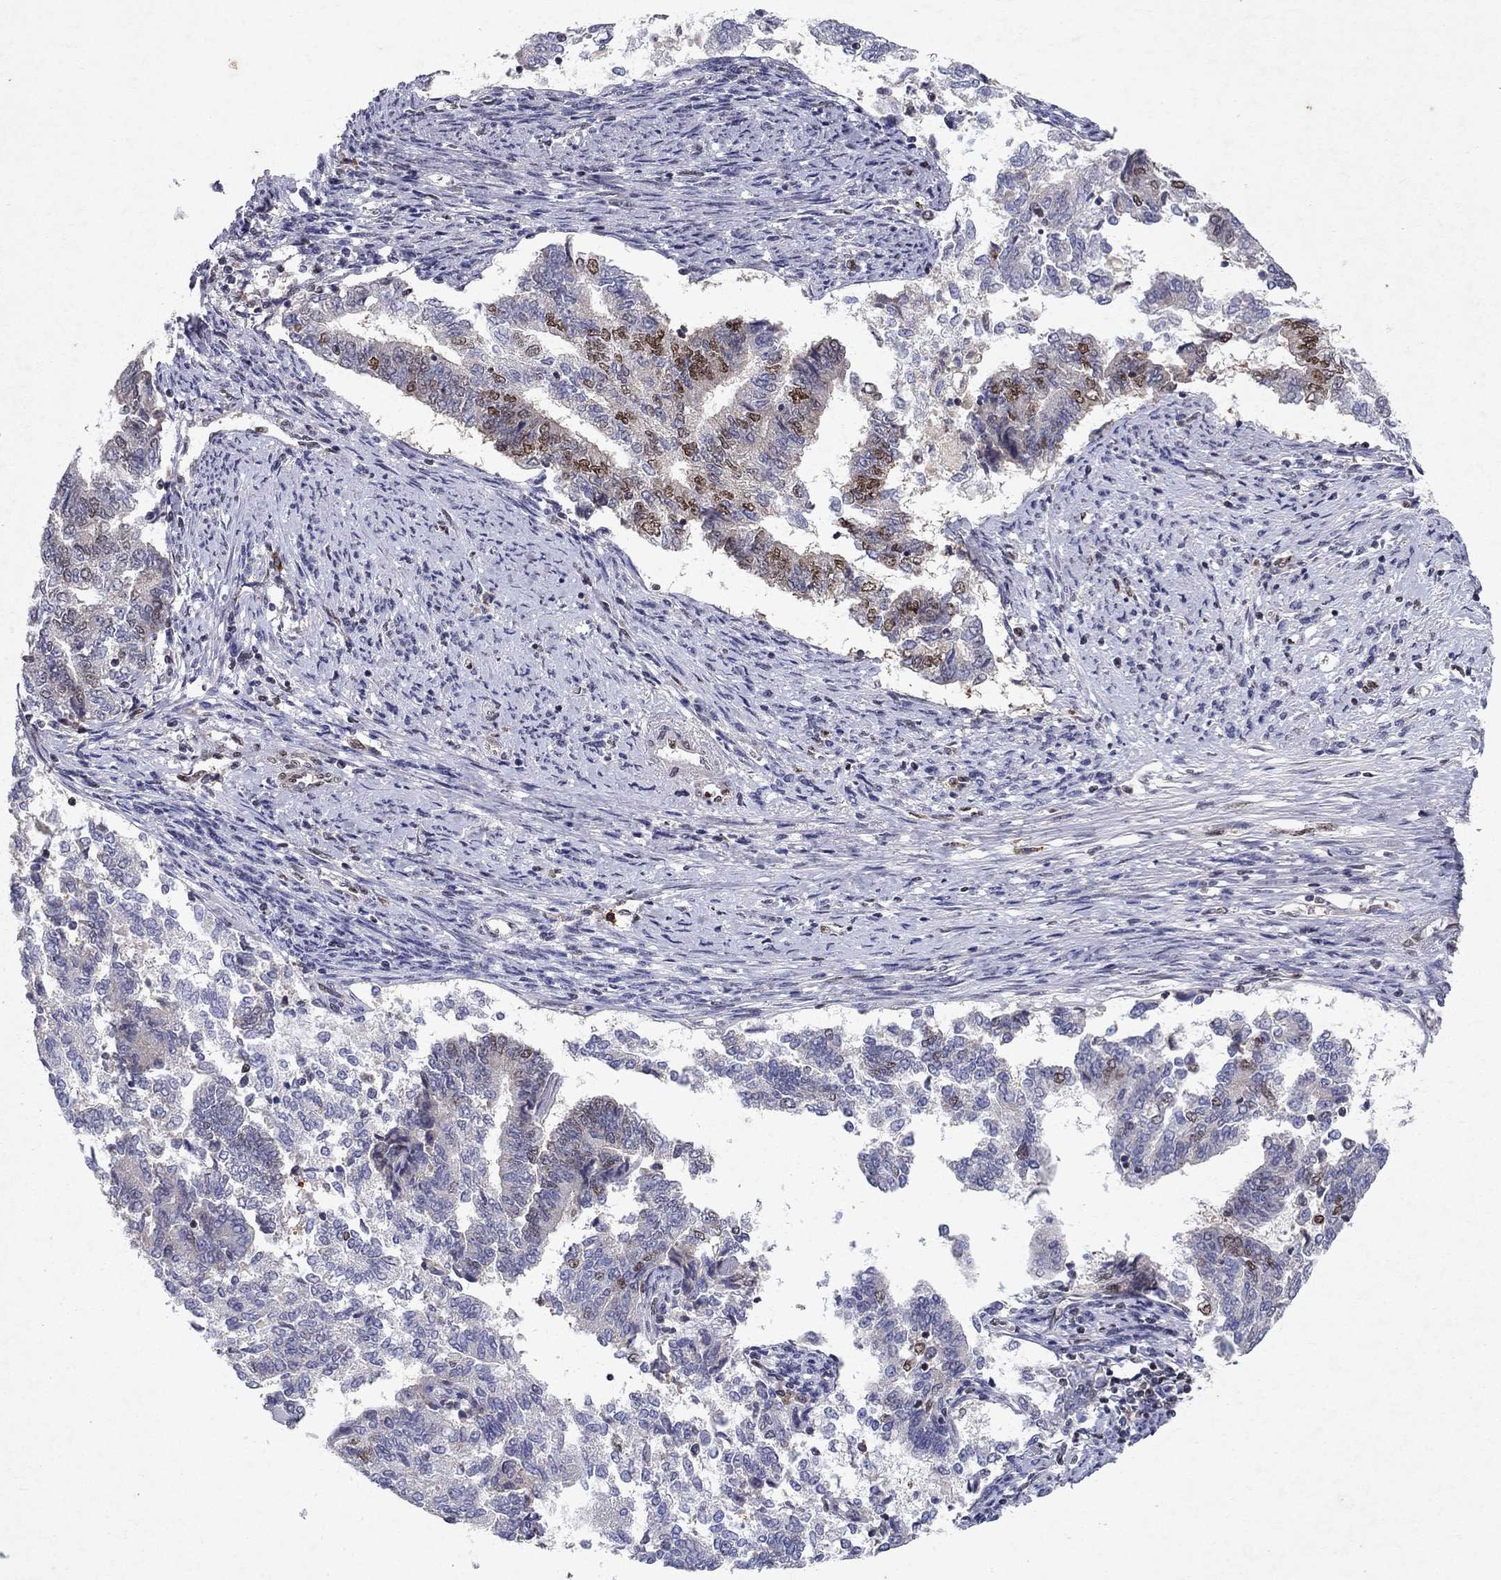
{"staining": {"intensity": "moderate", "quantity": "<25%", "location": "nuclear"}, "tissue": "endometrial cancer", "cell_type": "Tumor cells", "image_type": "cancer", "snomed": [{"axis": "morphology", "description": "Adenocarcinoma, NOS"}, {"axis": "topography", "description": "Endometrium"}], "caption": "Brown immunohistochemical staining in human adenocarcinoma (endometrial) exhibits moderate nuclear expression in approximately <25% of tumor cells. Nuclei are stained in blue.", "gene": "CRTC1", "patient": {"sex": "female", "age": 65}}